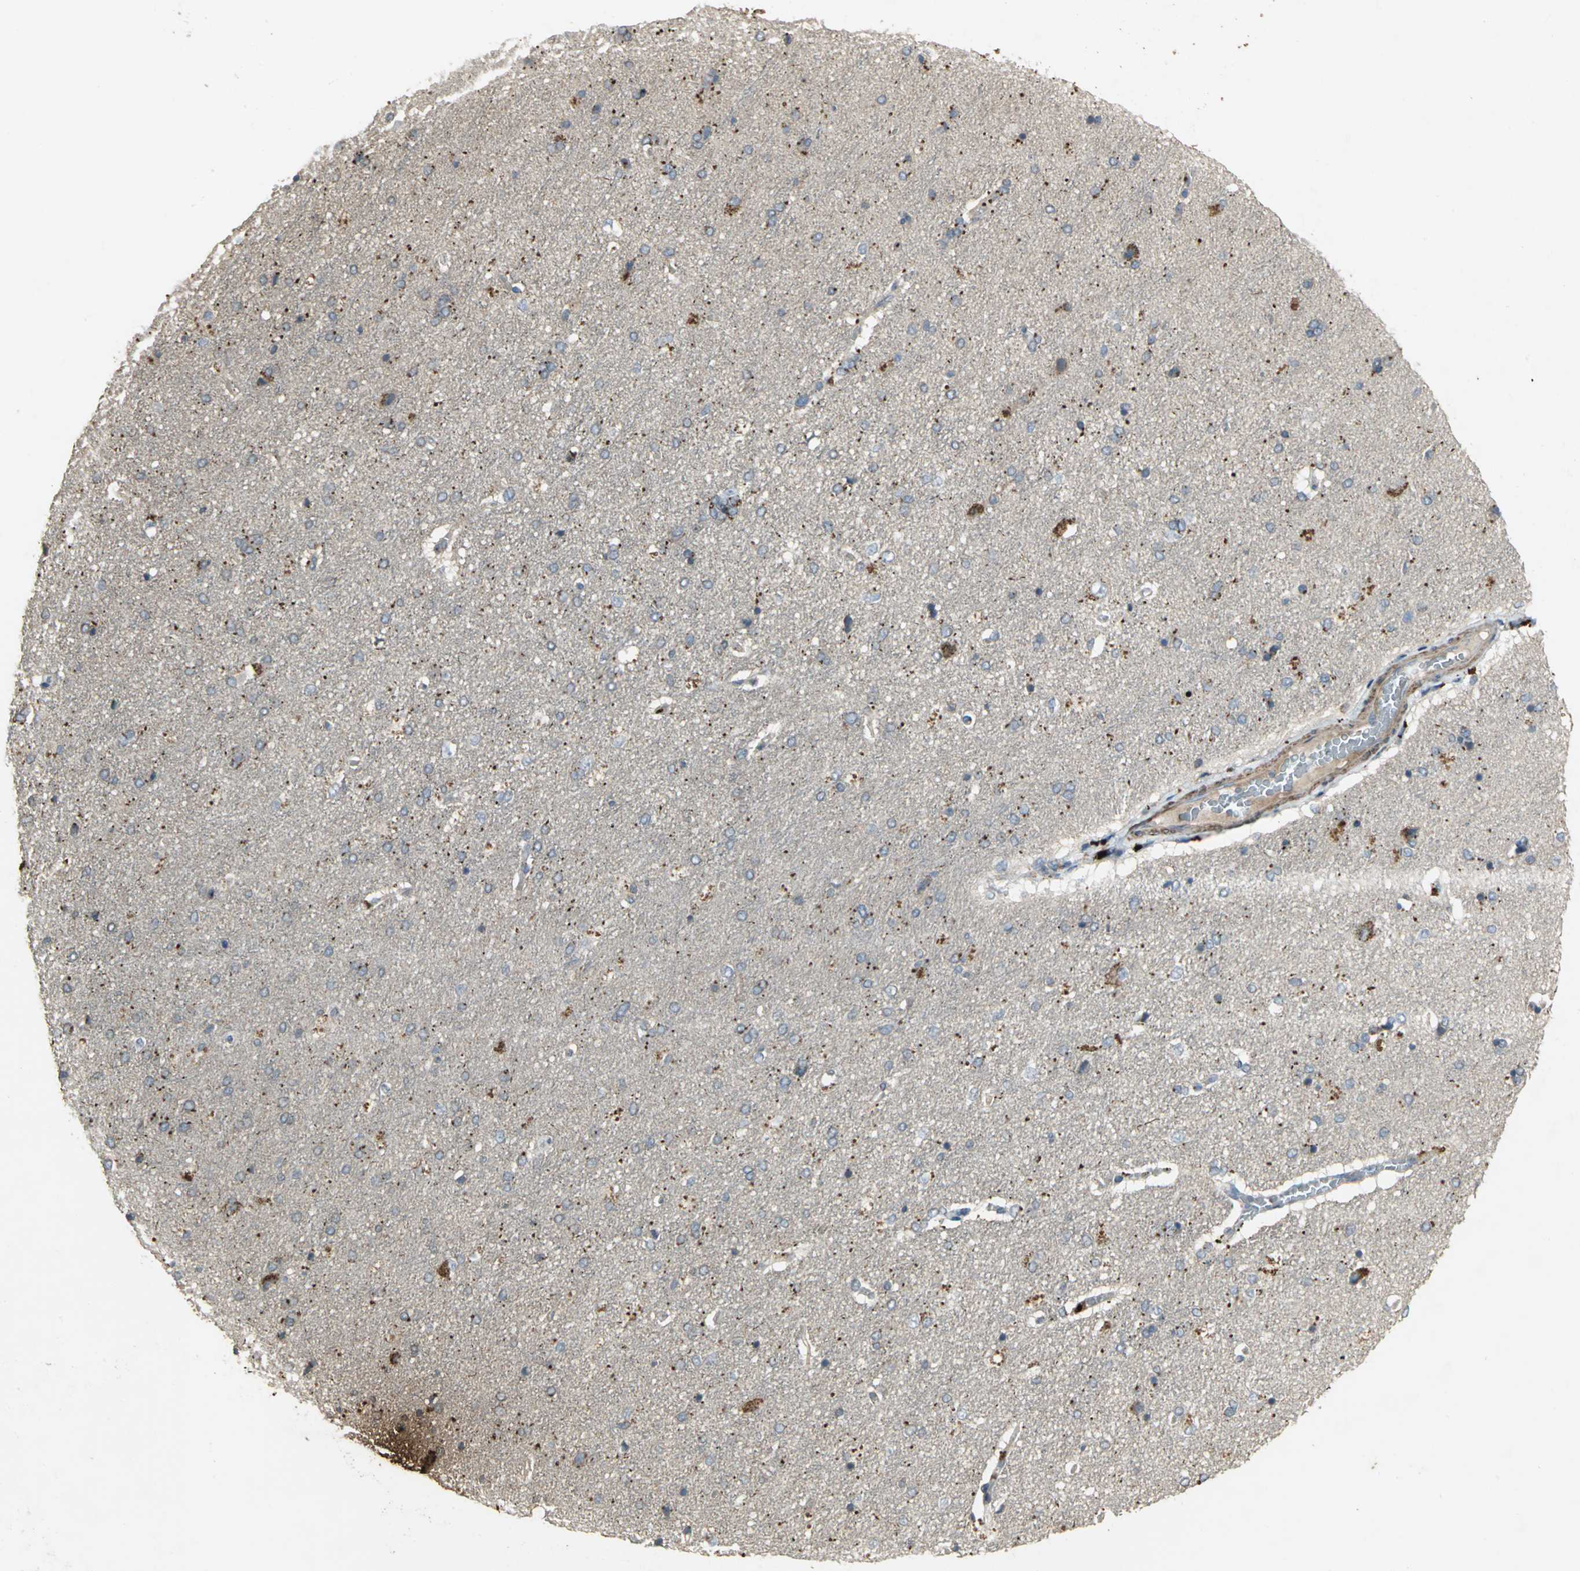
{"staining": {"intensity": "negative", "quantity": "none", "location": "none"}, "tissue": "cerebral cortex", "cell_type": "Endothelial cells", "image_type": "normal", "snomed": [{"axis": "morphology", "description": "Normal tissue, NOS"}, {"axis": "topography", "description": "Cerebral cortex"}], "caption": "A micrograph of human cerebral cortex is negative for staining in endothelial cells. Nuclei are stained in blue.", "gene": "MET", "patient": {"sex": "male", "age": 62}}